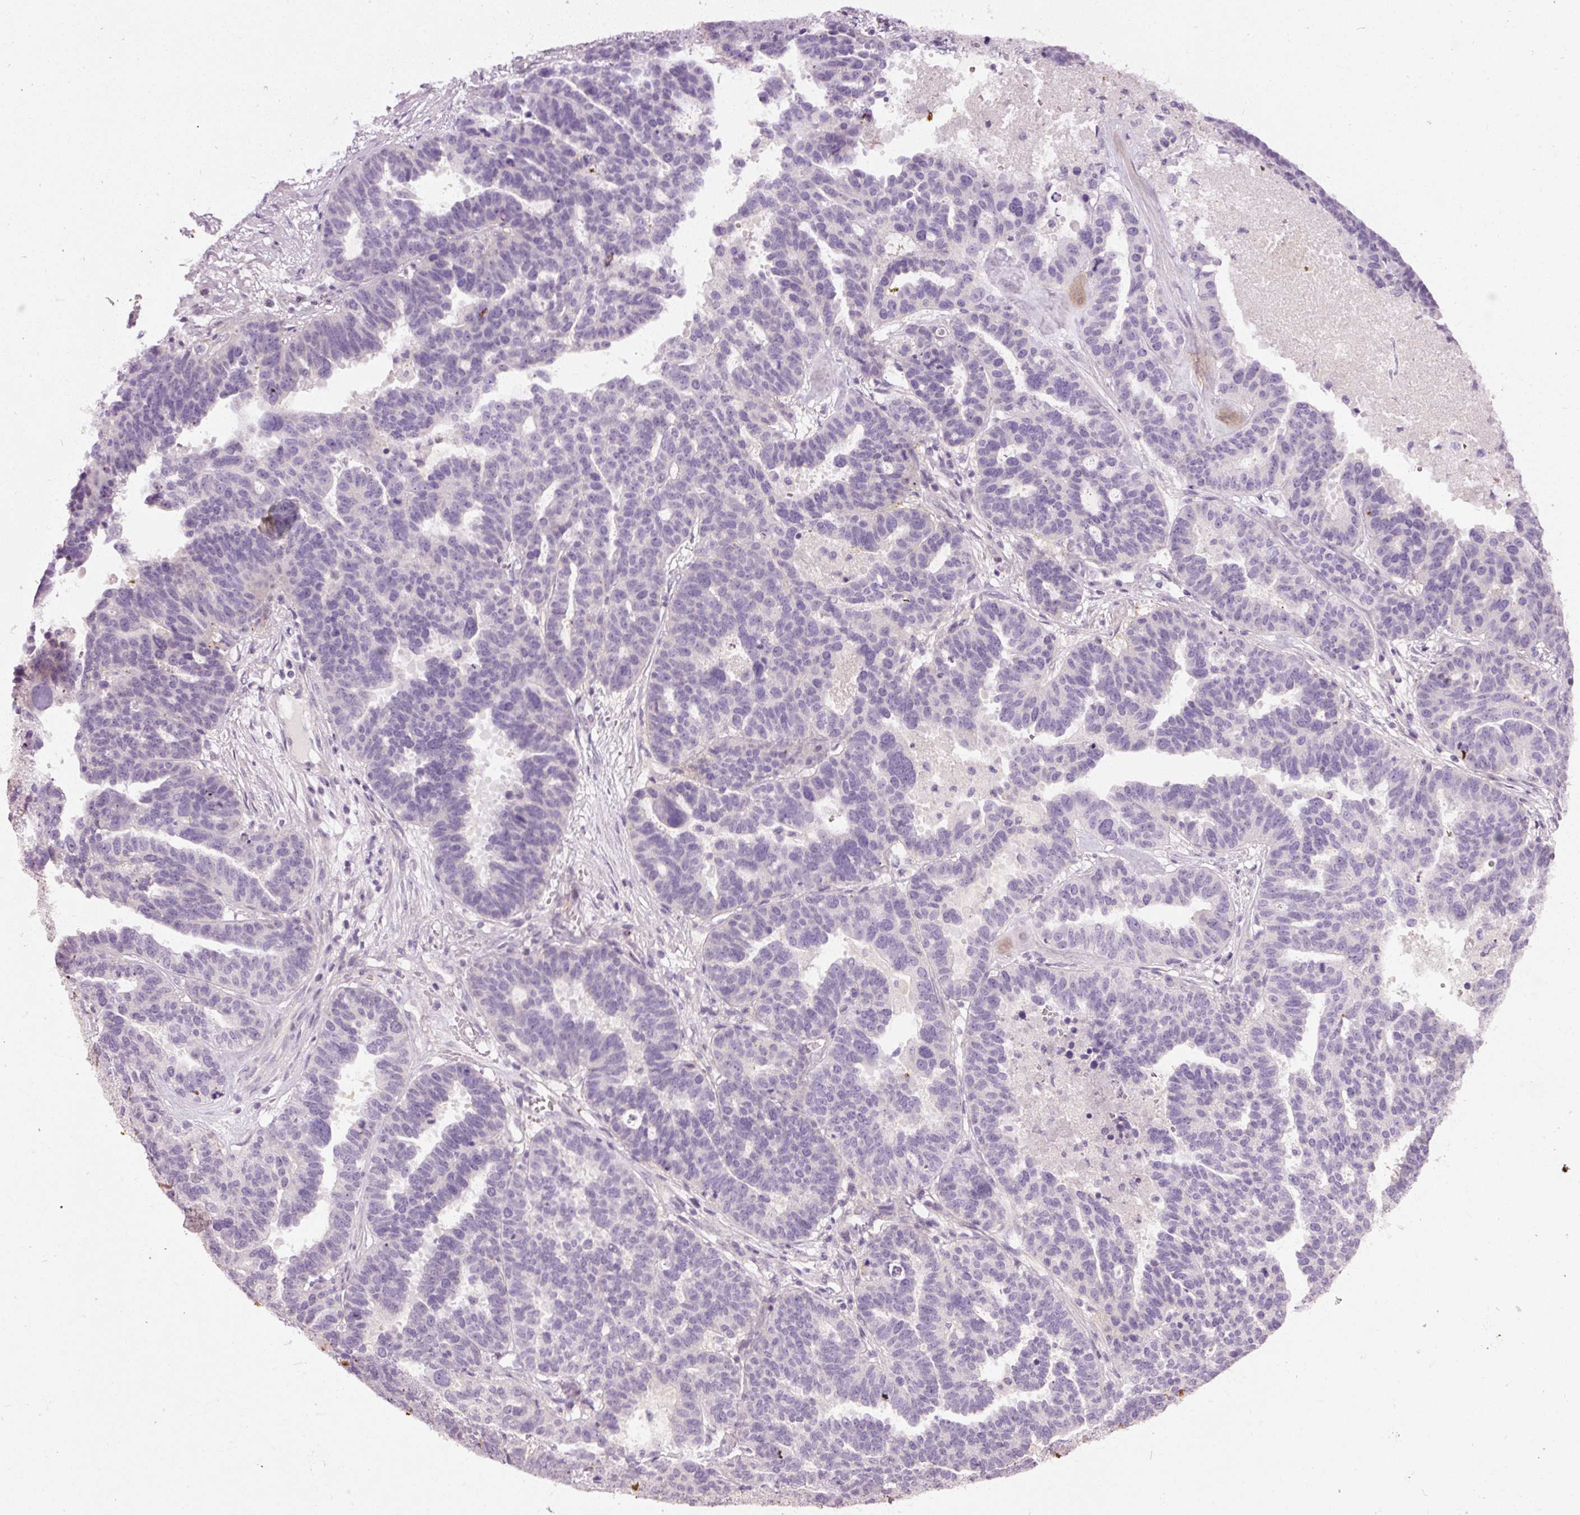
{"staining": {"intensity": "negative", "quantity": "none", "location": "none"}, "tissue": "ovarian cancer", "cell_type": "Tumor cells", "image_type": "cancer", "snomed": [{"axis": "morphology", "description": "Cystadenocarcinoma, serous, NOS"}, {"axis": "topography", "description": "Ovary"}], "caption": "Ovarian cancer stained for a protein using IHC shows no staining tumor cells.", "gene": "MUC5AC", "patient": {"sex": "female", "age": 59}}